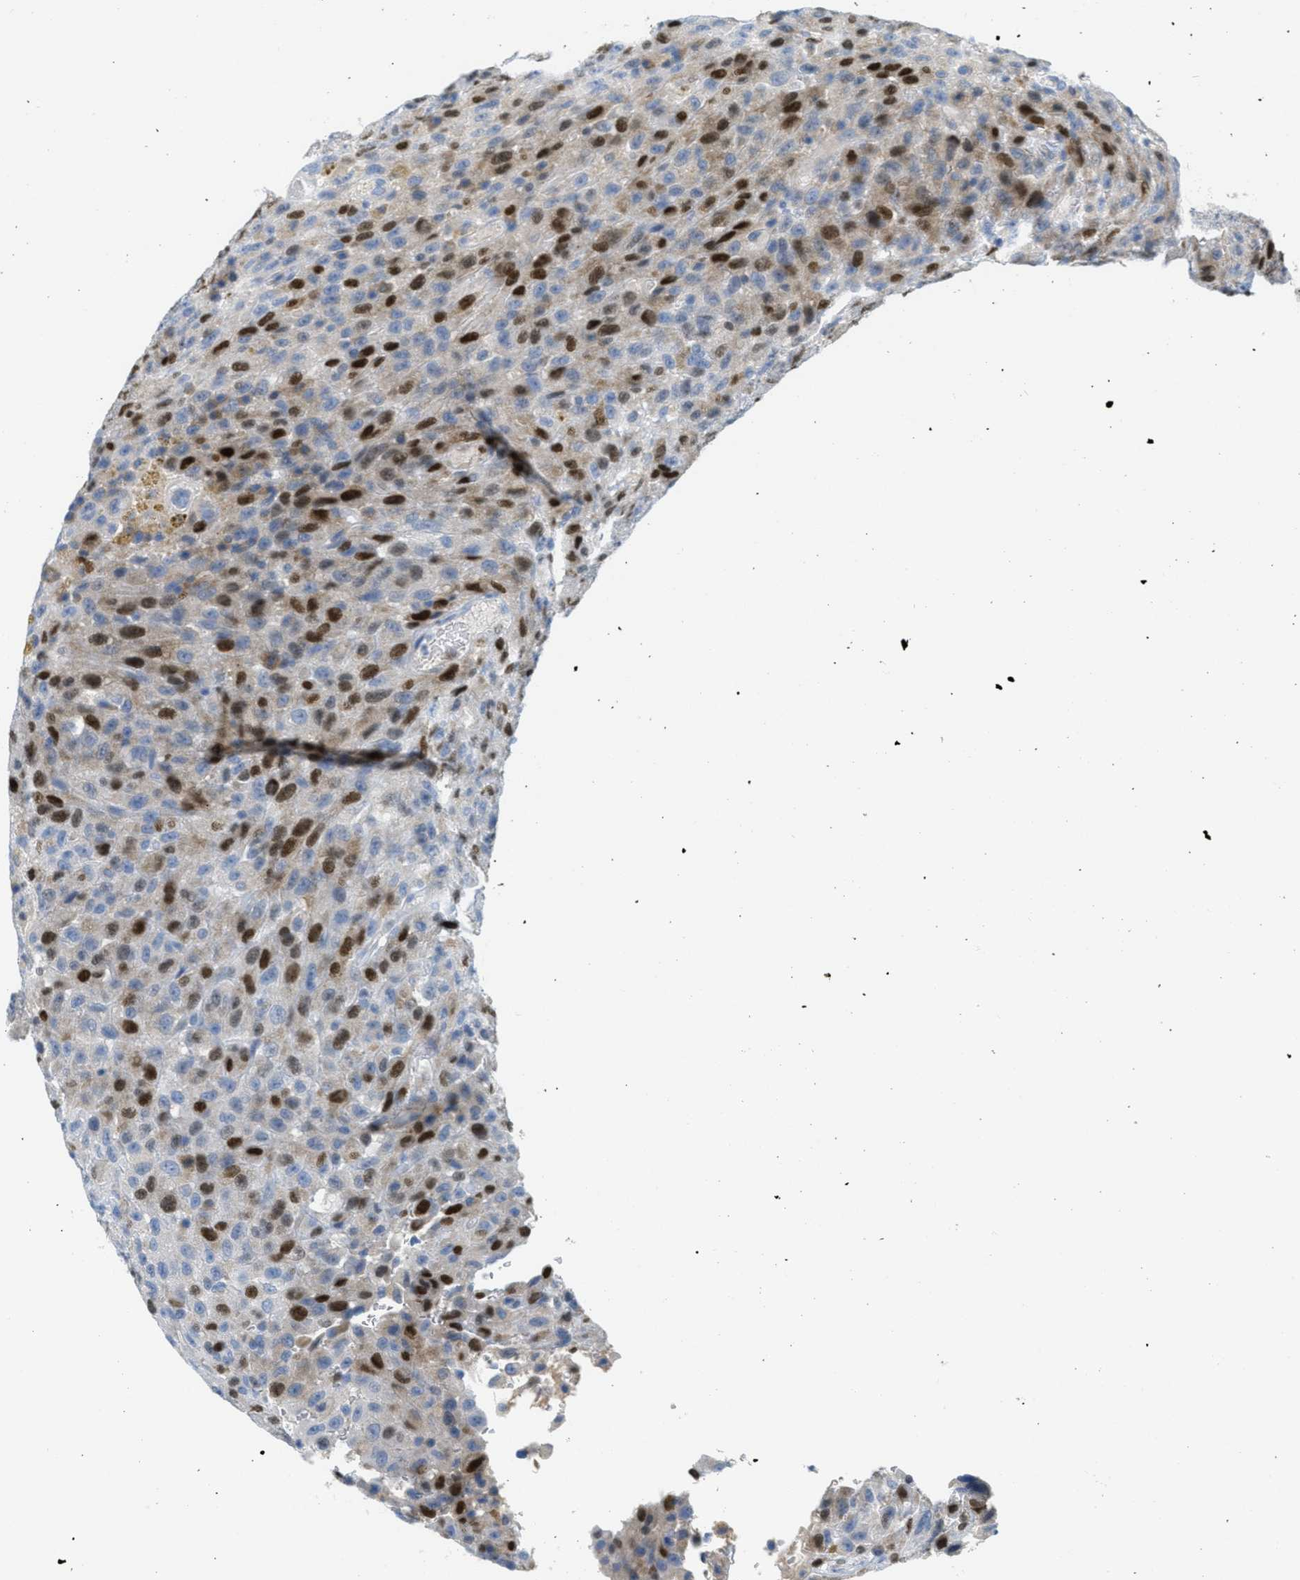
{"staining": {"intensity": "strong", "quantity": ">75%", "location": "cytoplasmic/membranous,nuclear"}, "tissue": "urothelial cancer", "cell_type": "Tumor cells", "image_type": "cancer", "snomed": [{"axis": "morphology", "description": "Urothelial carcinoma, High grade"}, {"axis": "topography", "description": "Urinary bladder"}], "caption": "Immunohistochemical staining of human urothelial cancer reveals high levels of strong cytoplasmic/membranous and nuclear protein positivity in approximately >75% of tumor cells.", "gene": "ORC6", "patient": {"sex": "male", "age": 66}}